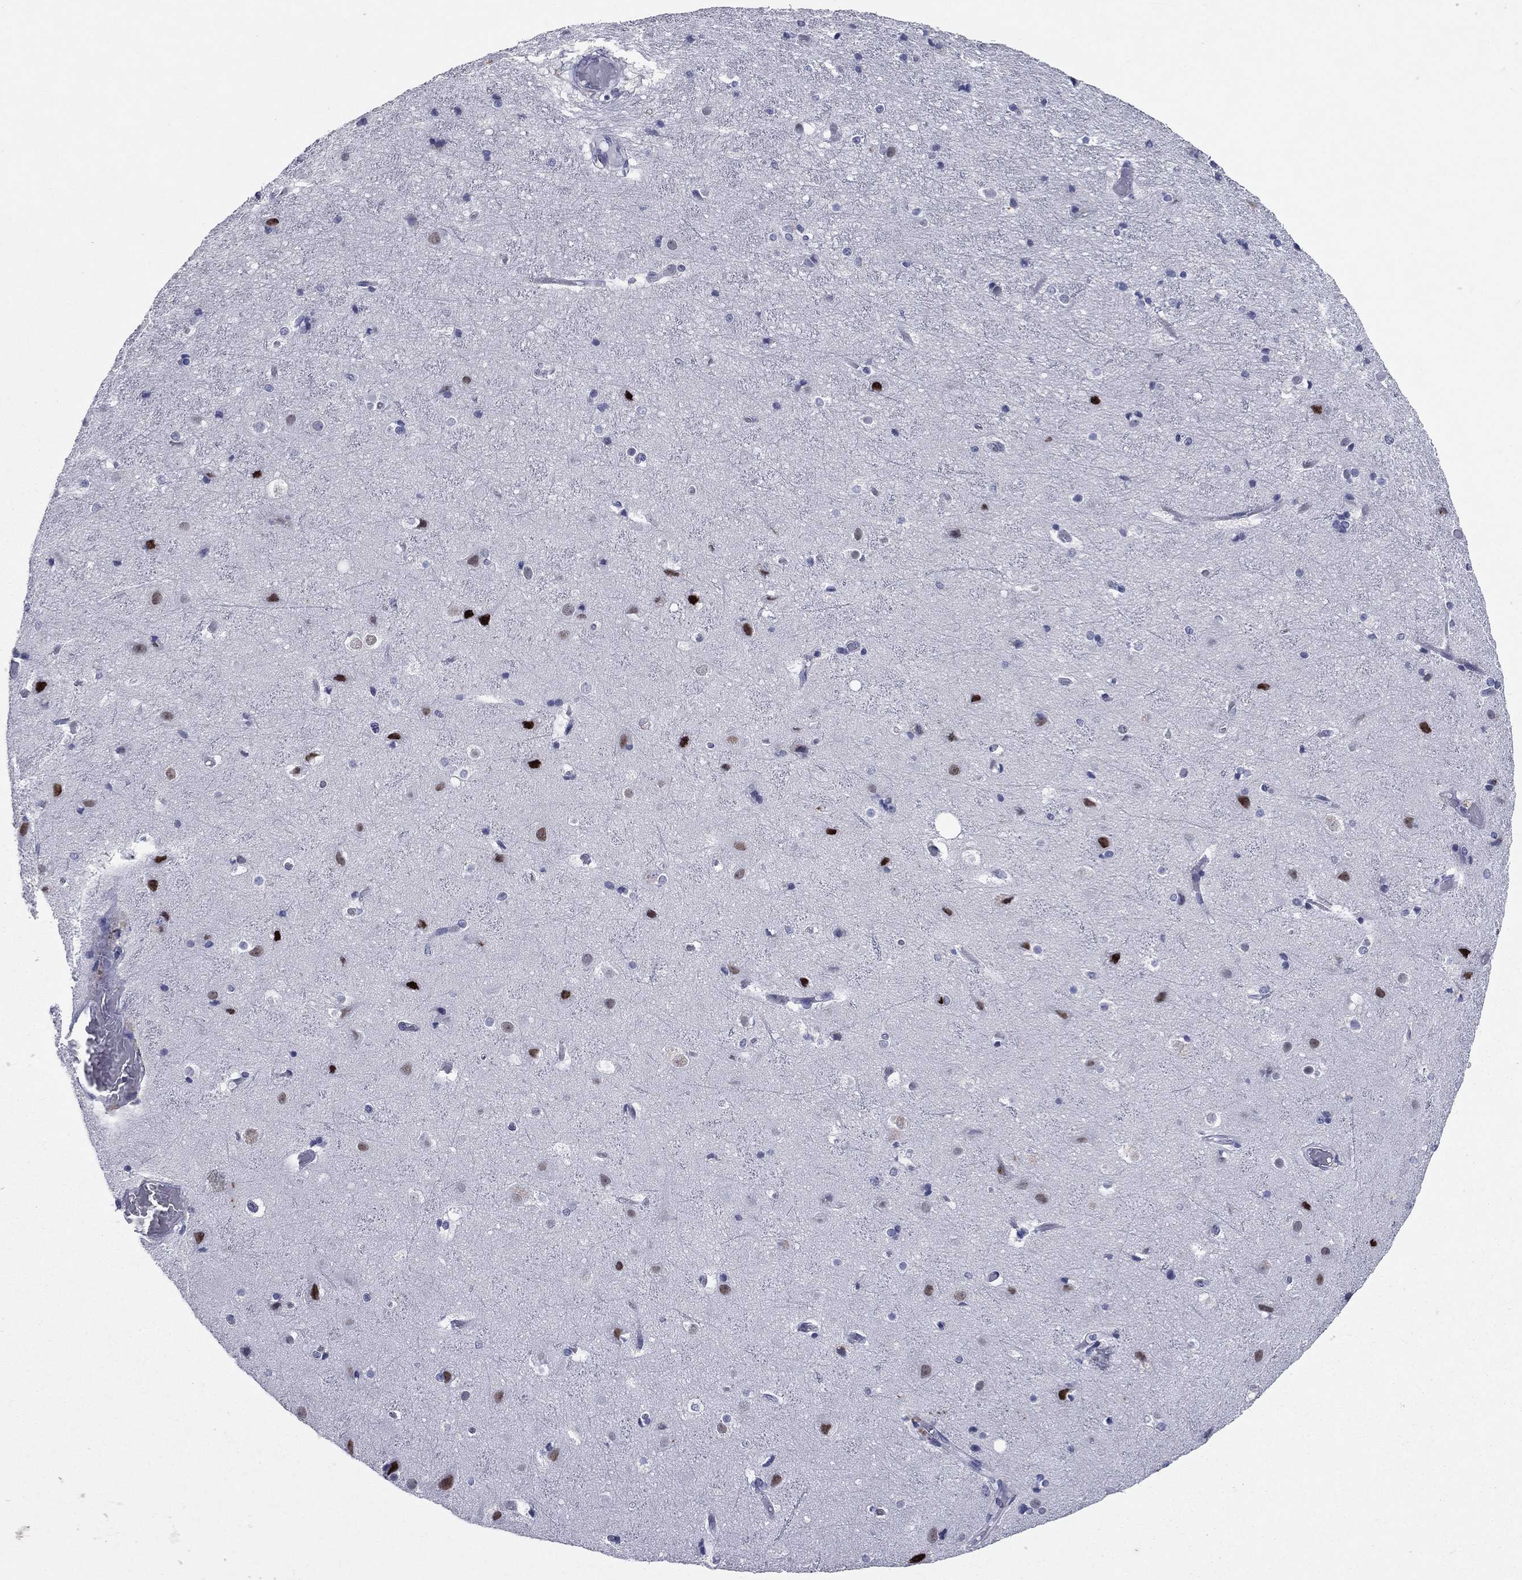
{"staining": {"intensity": "negative", "quantity": "none", "location": "none"}, "tissue": "cerebral cortex", "cell_type": "Endothelial cells", "image_type": "normal", "snomed": [{"axis": "morphology", "description": "Normal tissue, NOS"}, {"axis": "topography", "description": "Cerebral cortex"}], "caption": "Histopathology image shows no protein positivity in endothelial cells of benign cerebral cortex.", "gene": "HLA", "patient": {"sex": "female", "age": 52}}